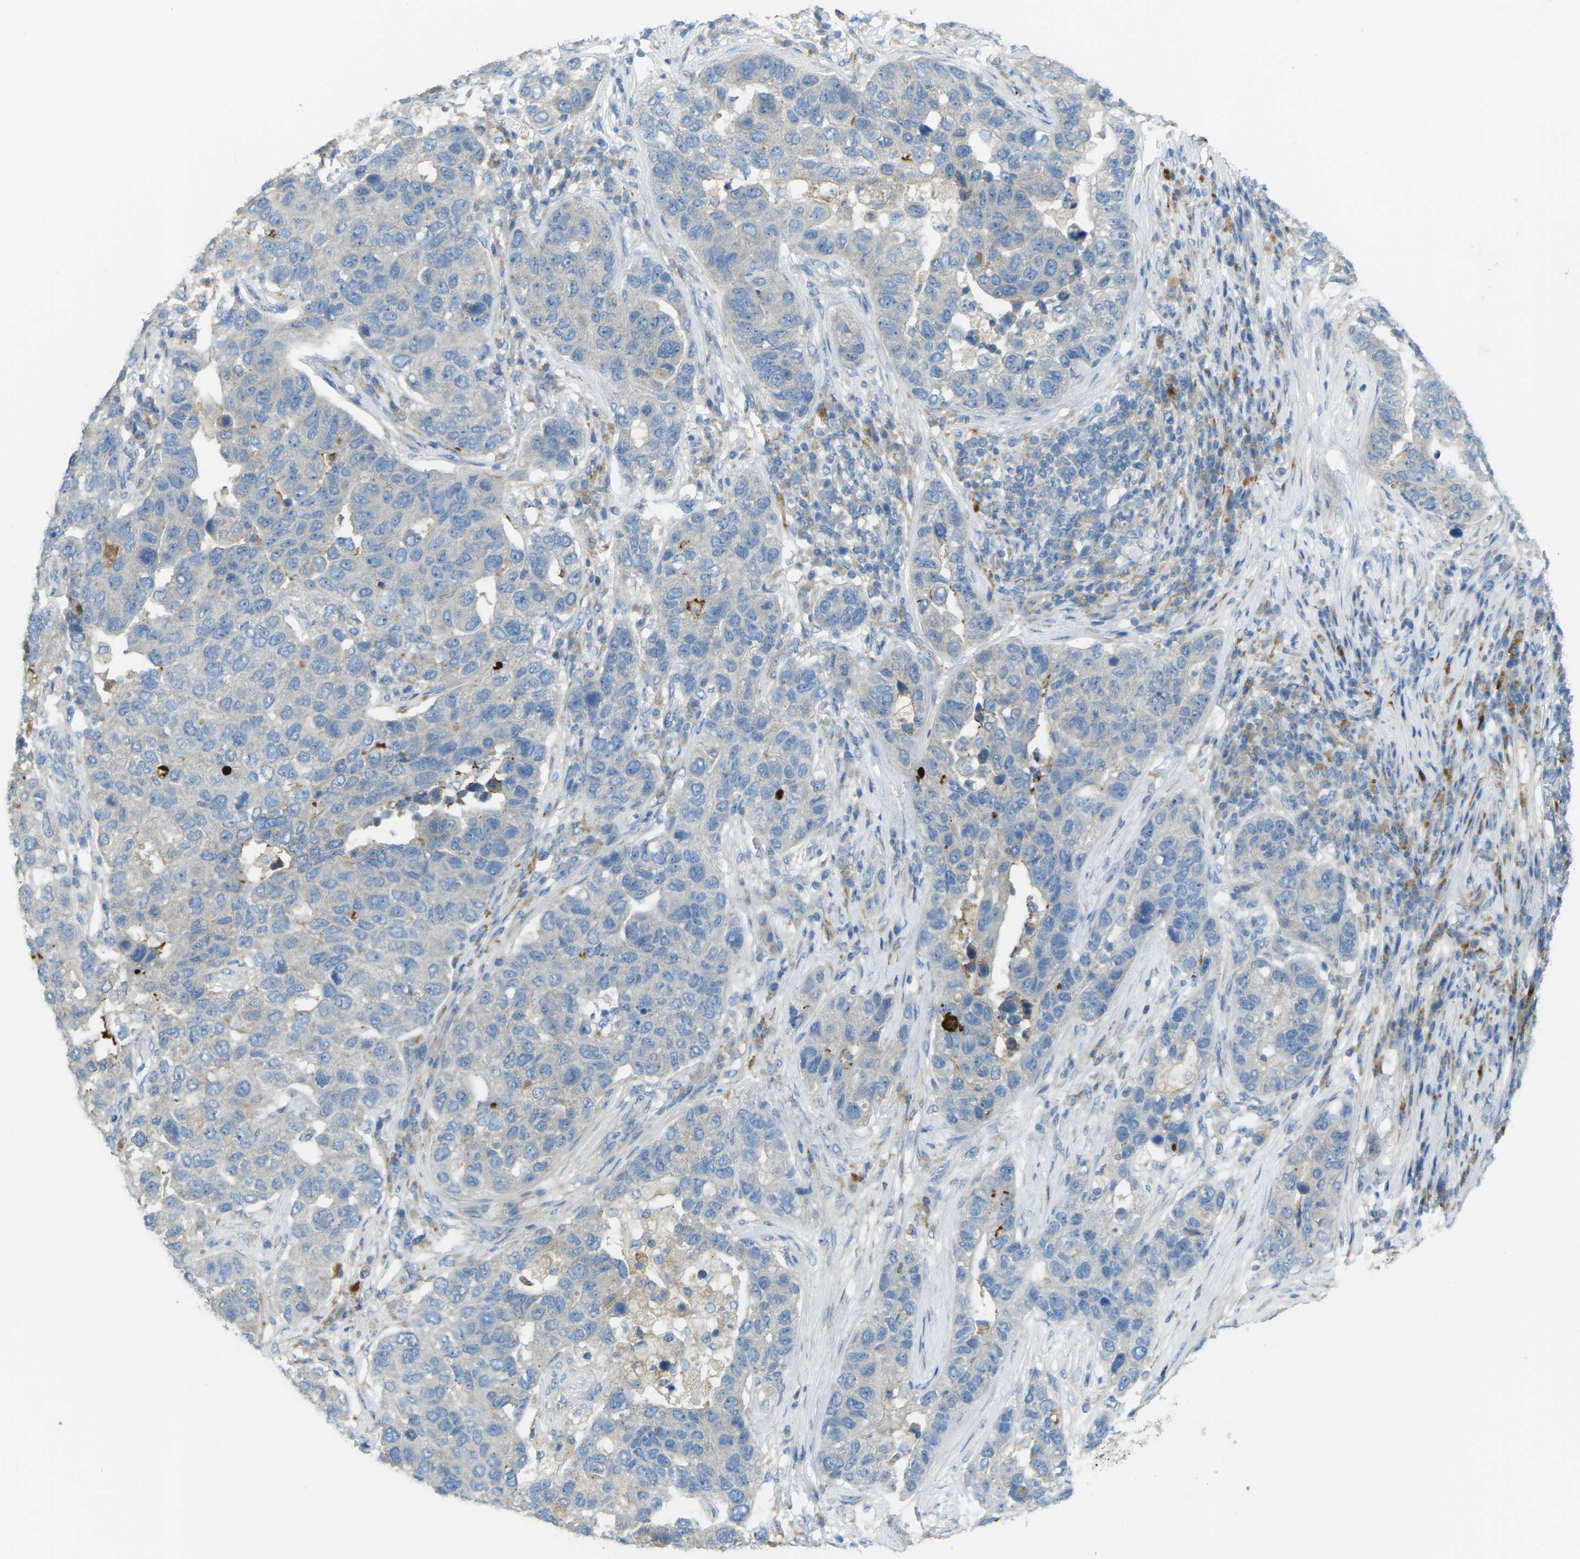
{"staining": {"intensity": "negative", "quantity": "none", "location": "none"}, "tissue": "pancreatic cancer", "cell_type": "Tumor cells", "image_type": "cancer", "snomed": [{"axis": "morphology", "description": "Adenocarcinoma, NOS"}, {"axis": "topography", "description": "Pancreas"}], "caption": "Human adenocarcinoma (pancreatic) stained for a protein using immunohistochemistry (IHC) exhibits no expression in tumor cells.", "gene": "MYLK4", "patient": {"sex": "female", "age": 61}}